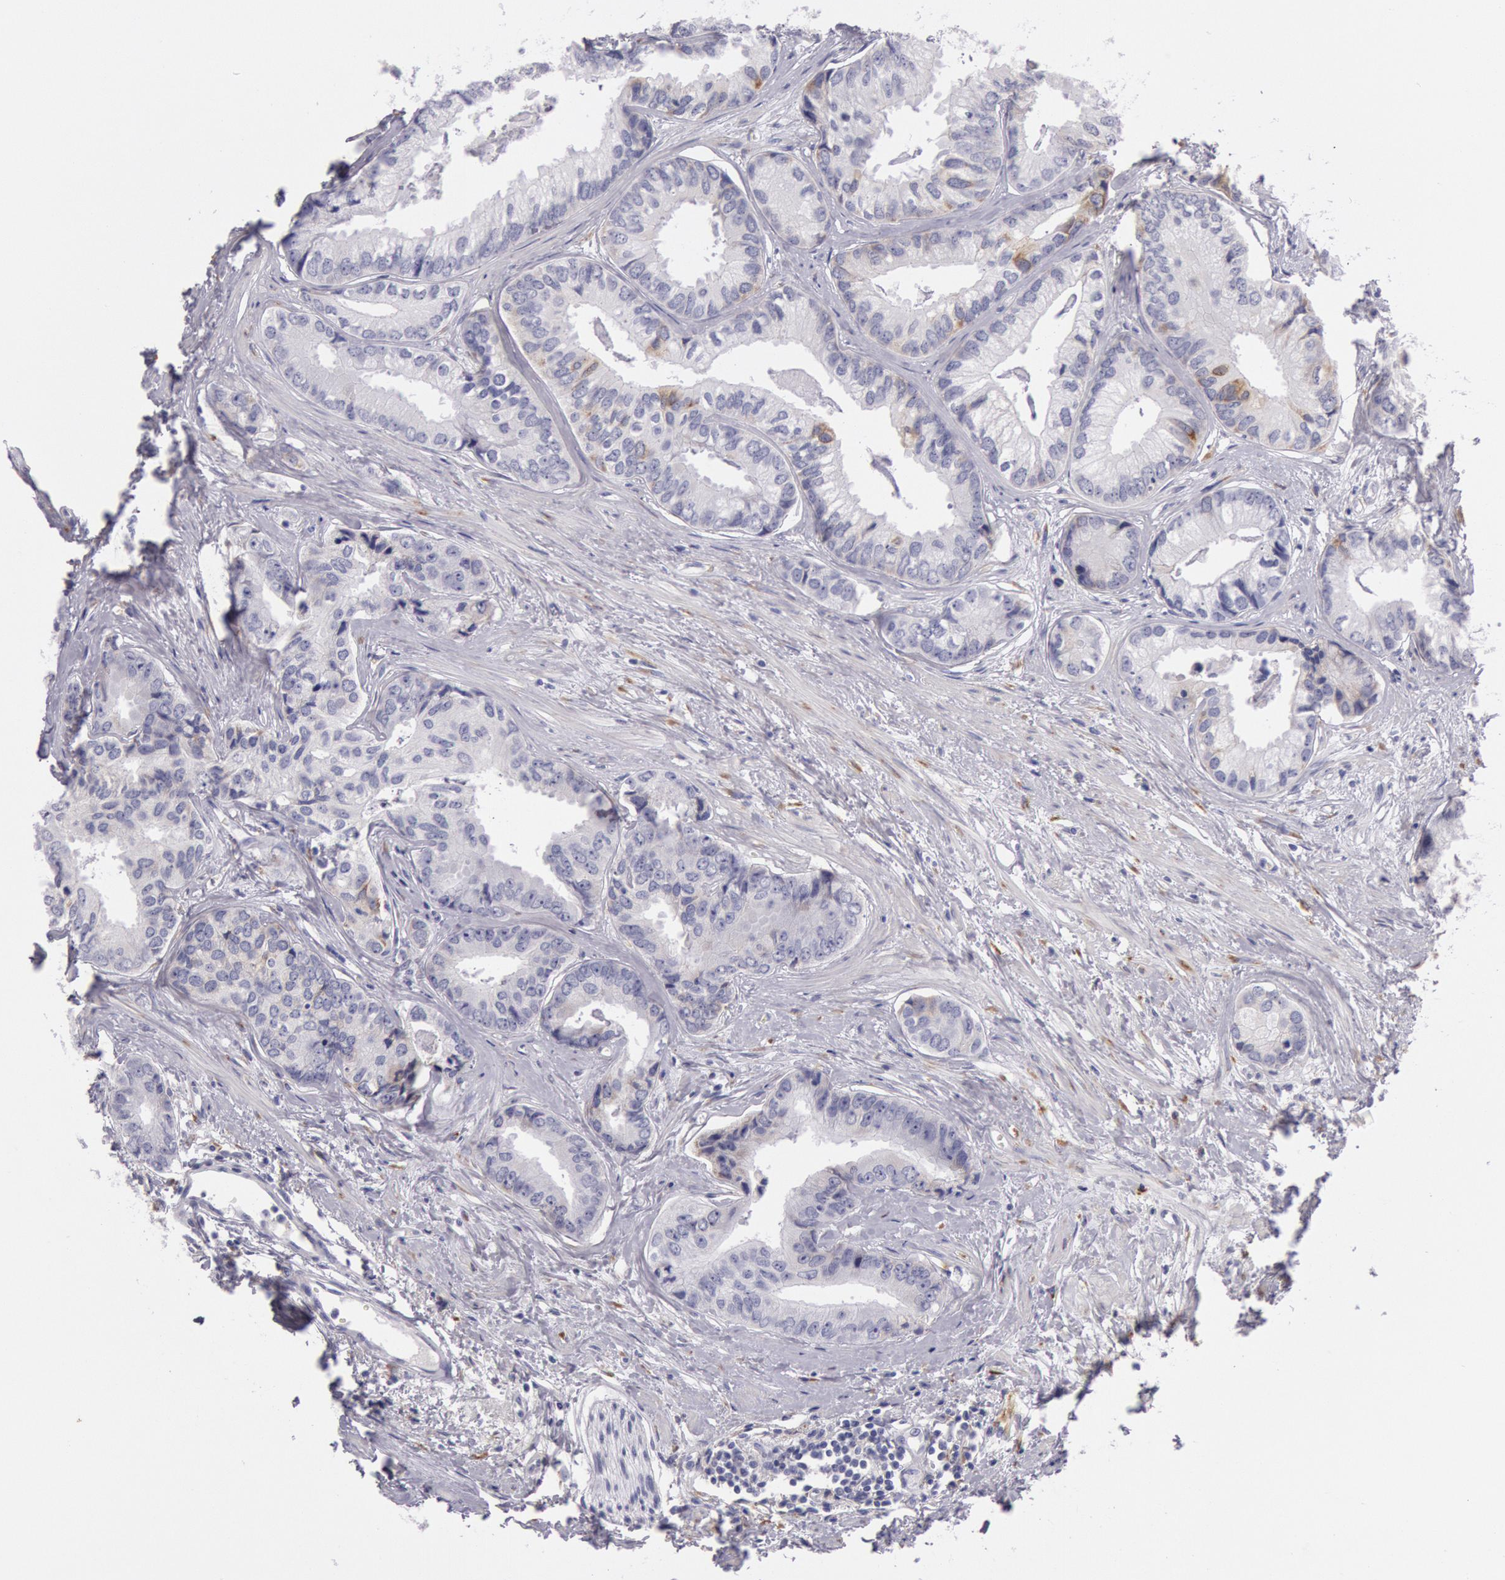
{"staining": {"intensity": "weak", "quantity": "<25%", "location": "cytoplasmic/membranous"}, "tissue": "prostate cancer", "cell_type": "Tumor cells", "image_type": "cancer", "snomed": [{"axis": "morphology", "description": "Adenocarcinoma, High grade"}, {"axis": "topography", "description": "Prostate"}], "caption": "An immunohistochemistry (IHC) micrograph of prostate cancer is shown. There is no staining in tumor cells of prostate cancer.", "gene": "CIDEB", "patient": {"sex": "male", "age": 56}}